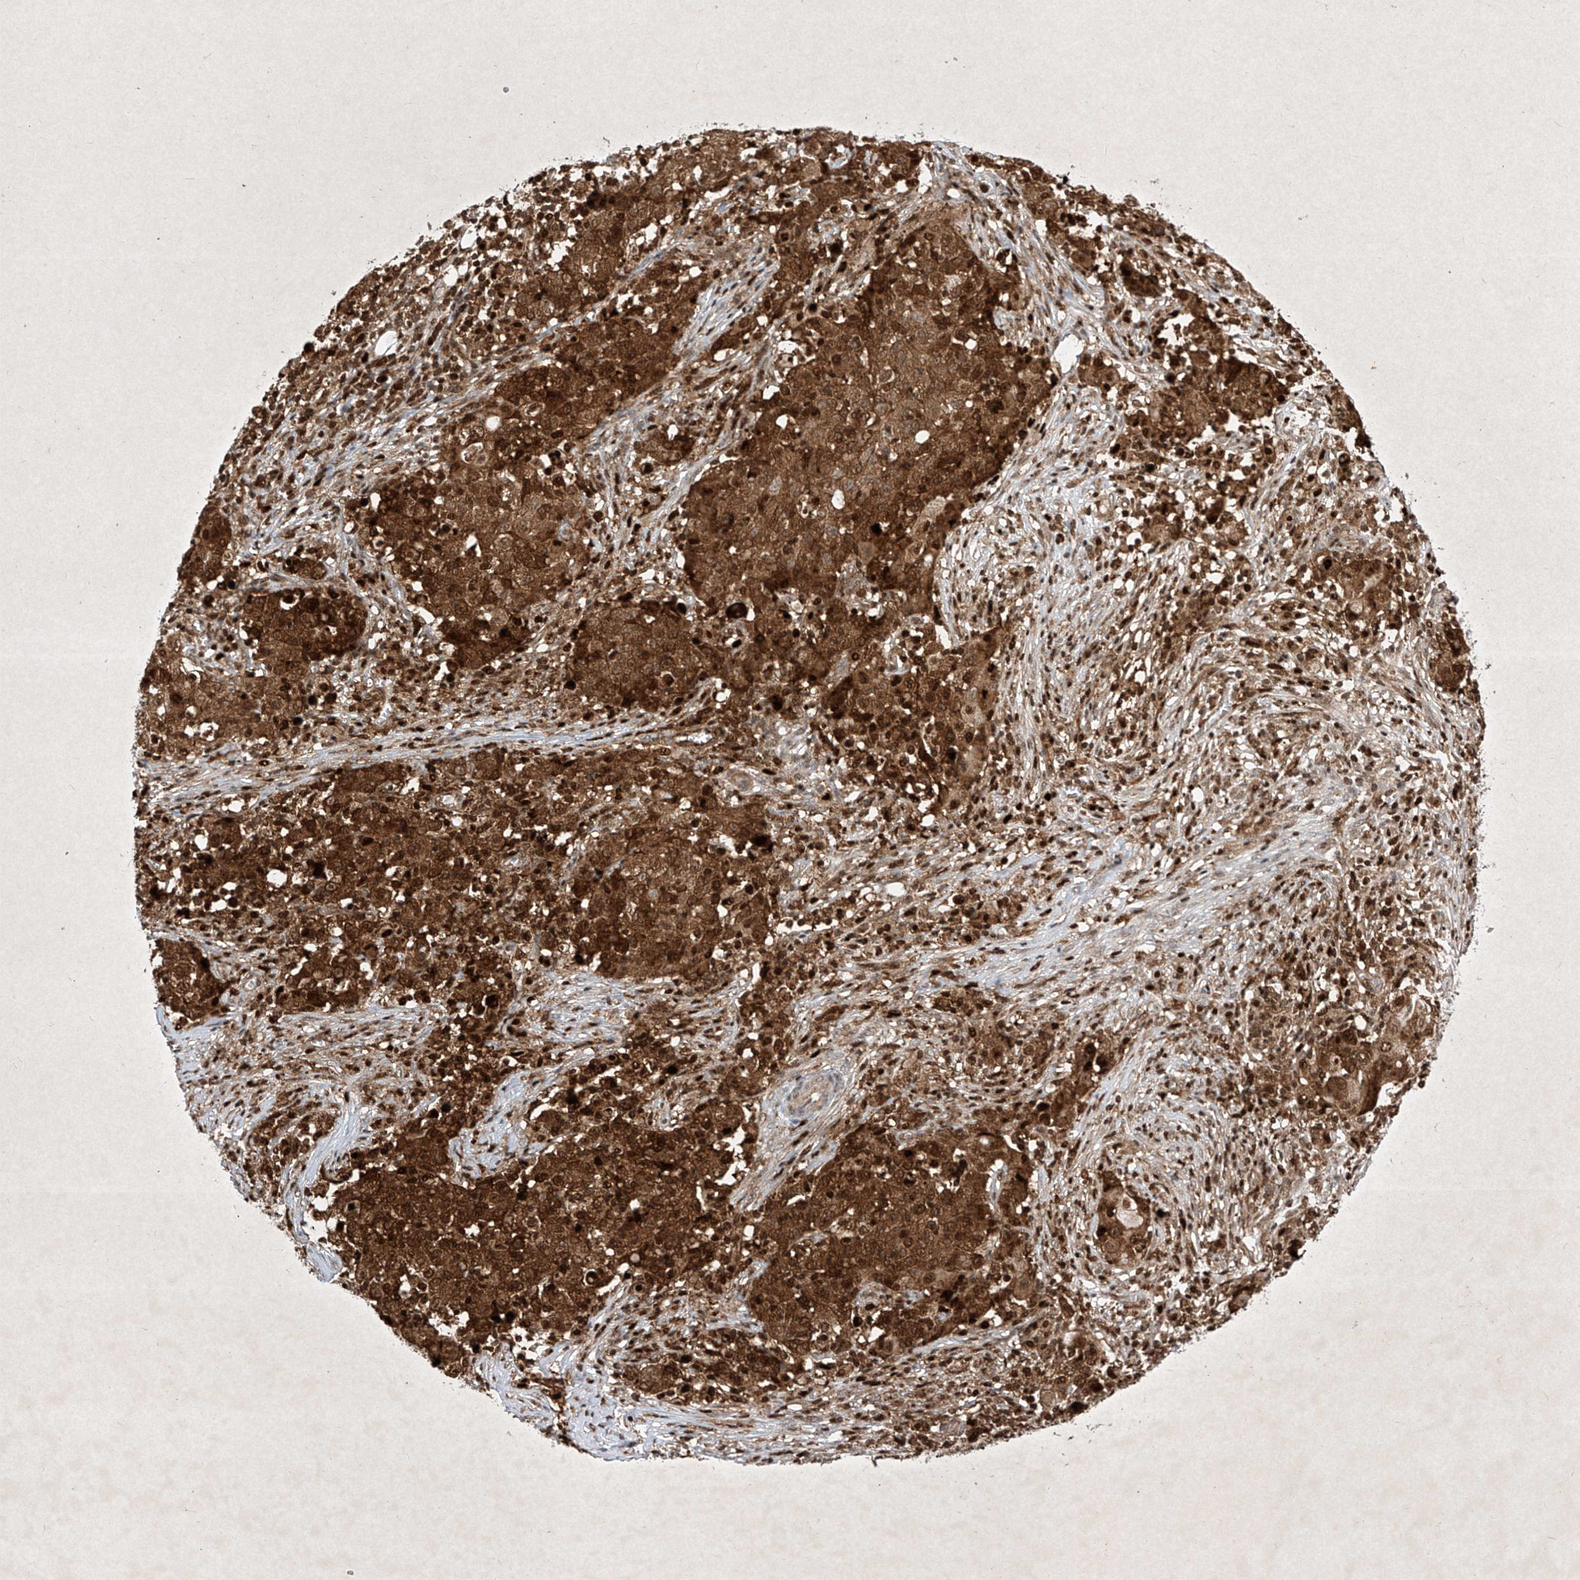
{"staining": {"intensity": "strong", "quantity": ">75%", "location": "cytoplasmic/membranous,nuclear"}, "tissue": "ovarian cancer", "cell_type": "Tumor cells", "image_type": "cancer", "snomed": [{"axis": "morphology", "description": "Carcinoma, endometroid"}, {"axis": "topography", "description": "Ovary"}], "caption": "Ovarian endometroid carcinoma was stained to show a protein in brown. There is high levels of strong cytoplasmic/membranous and nuclear expression in about >75% of tumor cells.", "gene": "PSMB10", "patient": {"sex": "female", "age": 42}}